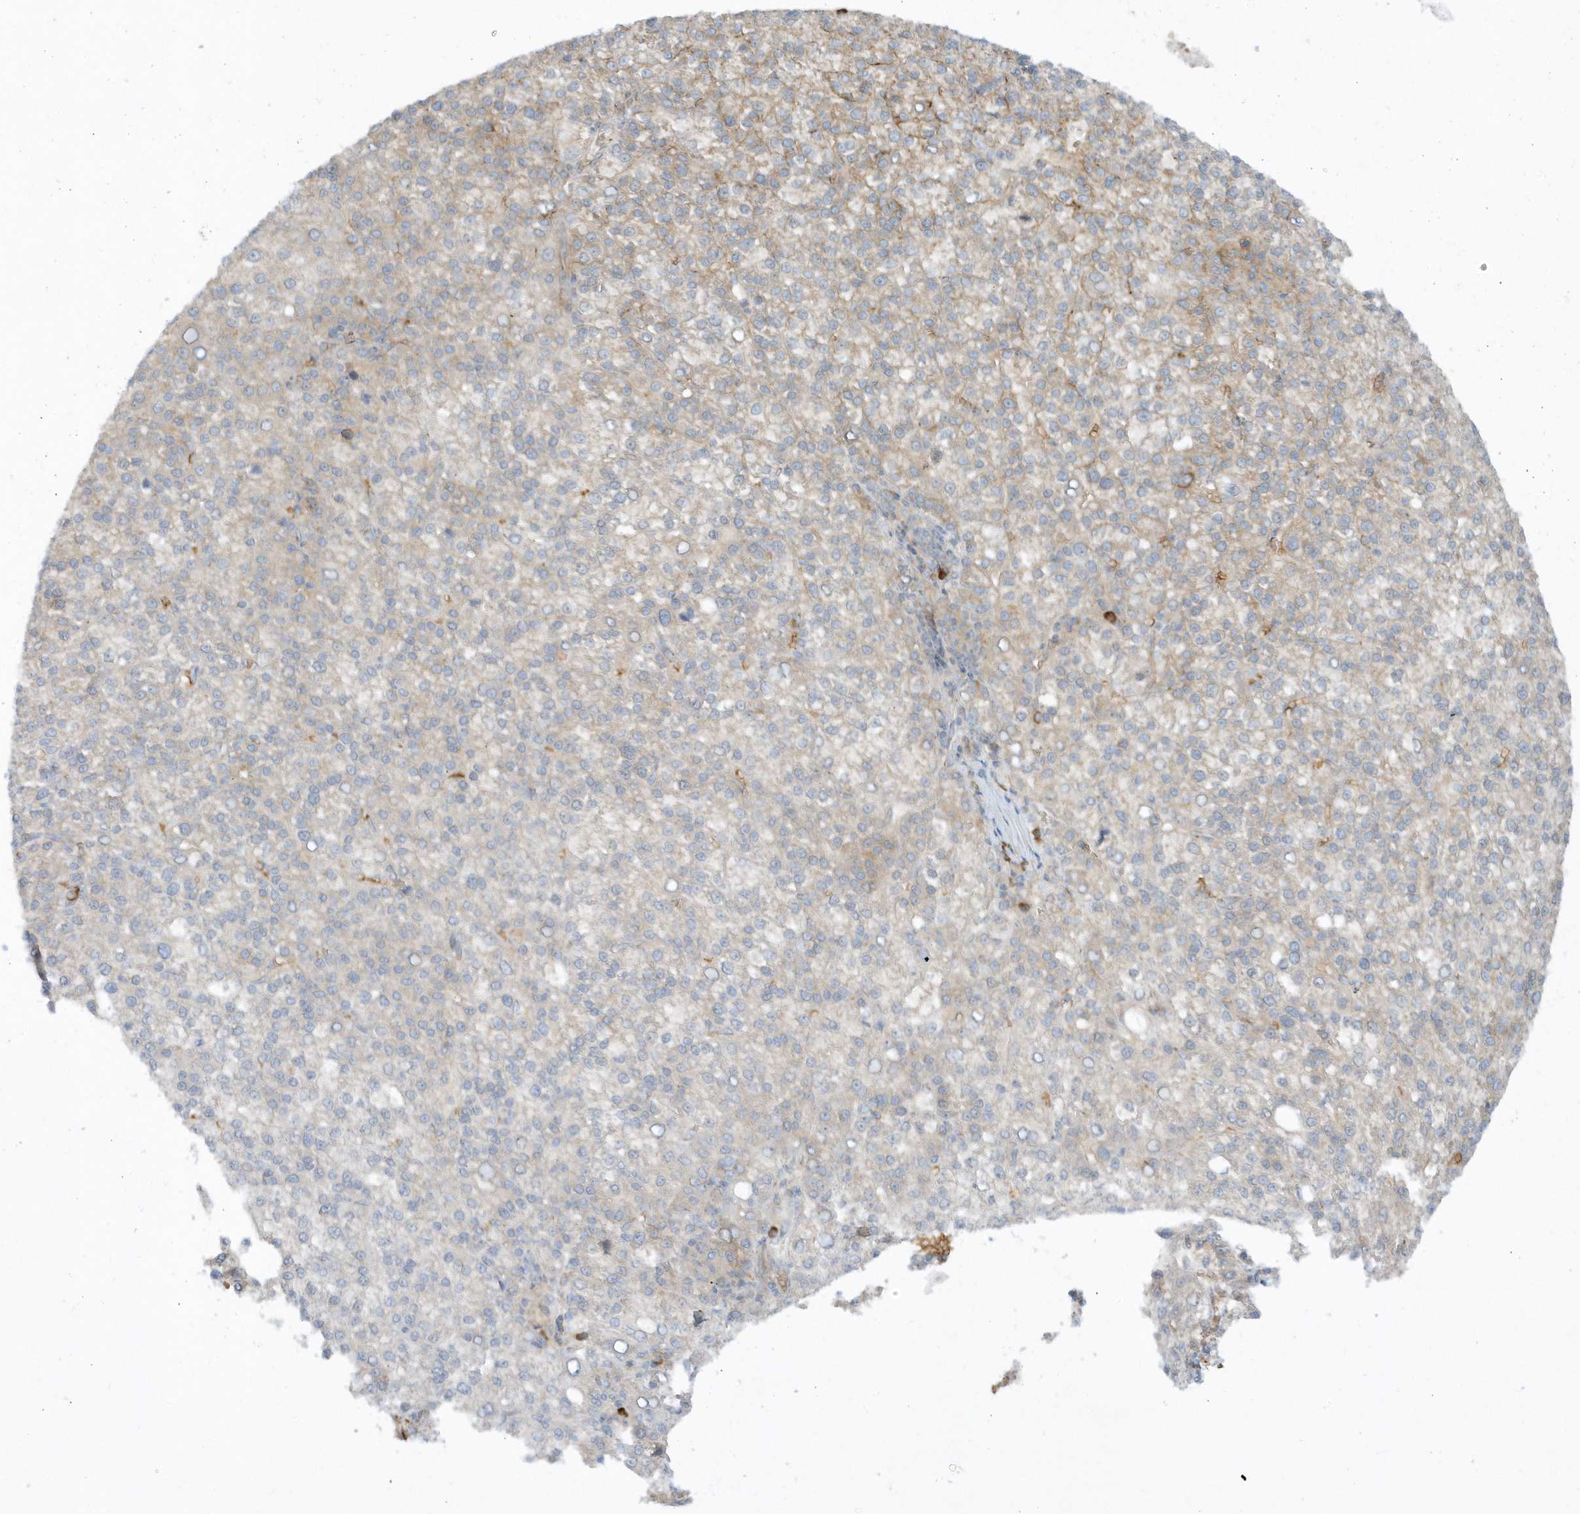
{"staining": {"intensity": "moderate", "quantity": "<25%", "location": "cytoplasmic/membranous"}, "tissue": "liver cancer", "cell_type": "Tumor cells", "image_type": "cancer", "snomed": [{"axis": "morphology", "description": "Carcinoma, Hepatocellular, NOS"}, {"axis": "topography", "description": "Liver"}], "caption": "Tumor cells exhibit low levels of moderate cytoplasmic/membranous positivity in about <25% of cells in human hepatocellular carcinoma (liver).", "gene": "RPP40", "patient": {"sex": "female", "age": 58}}